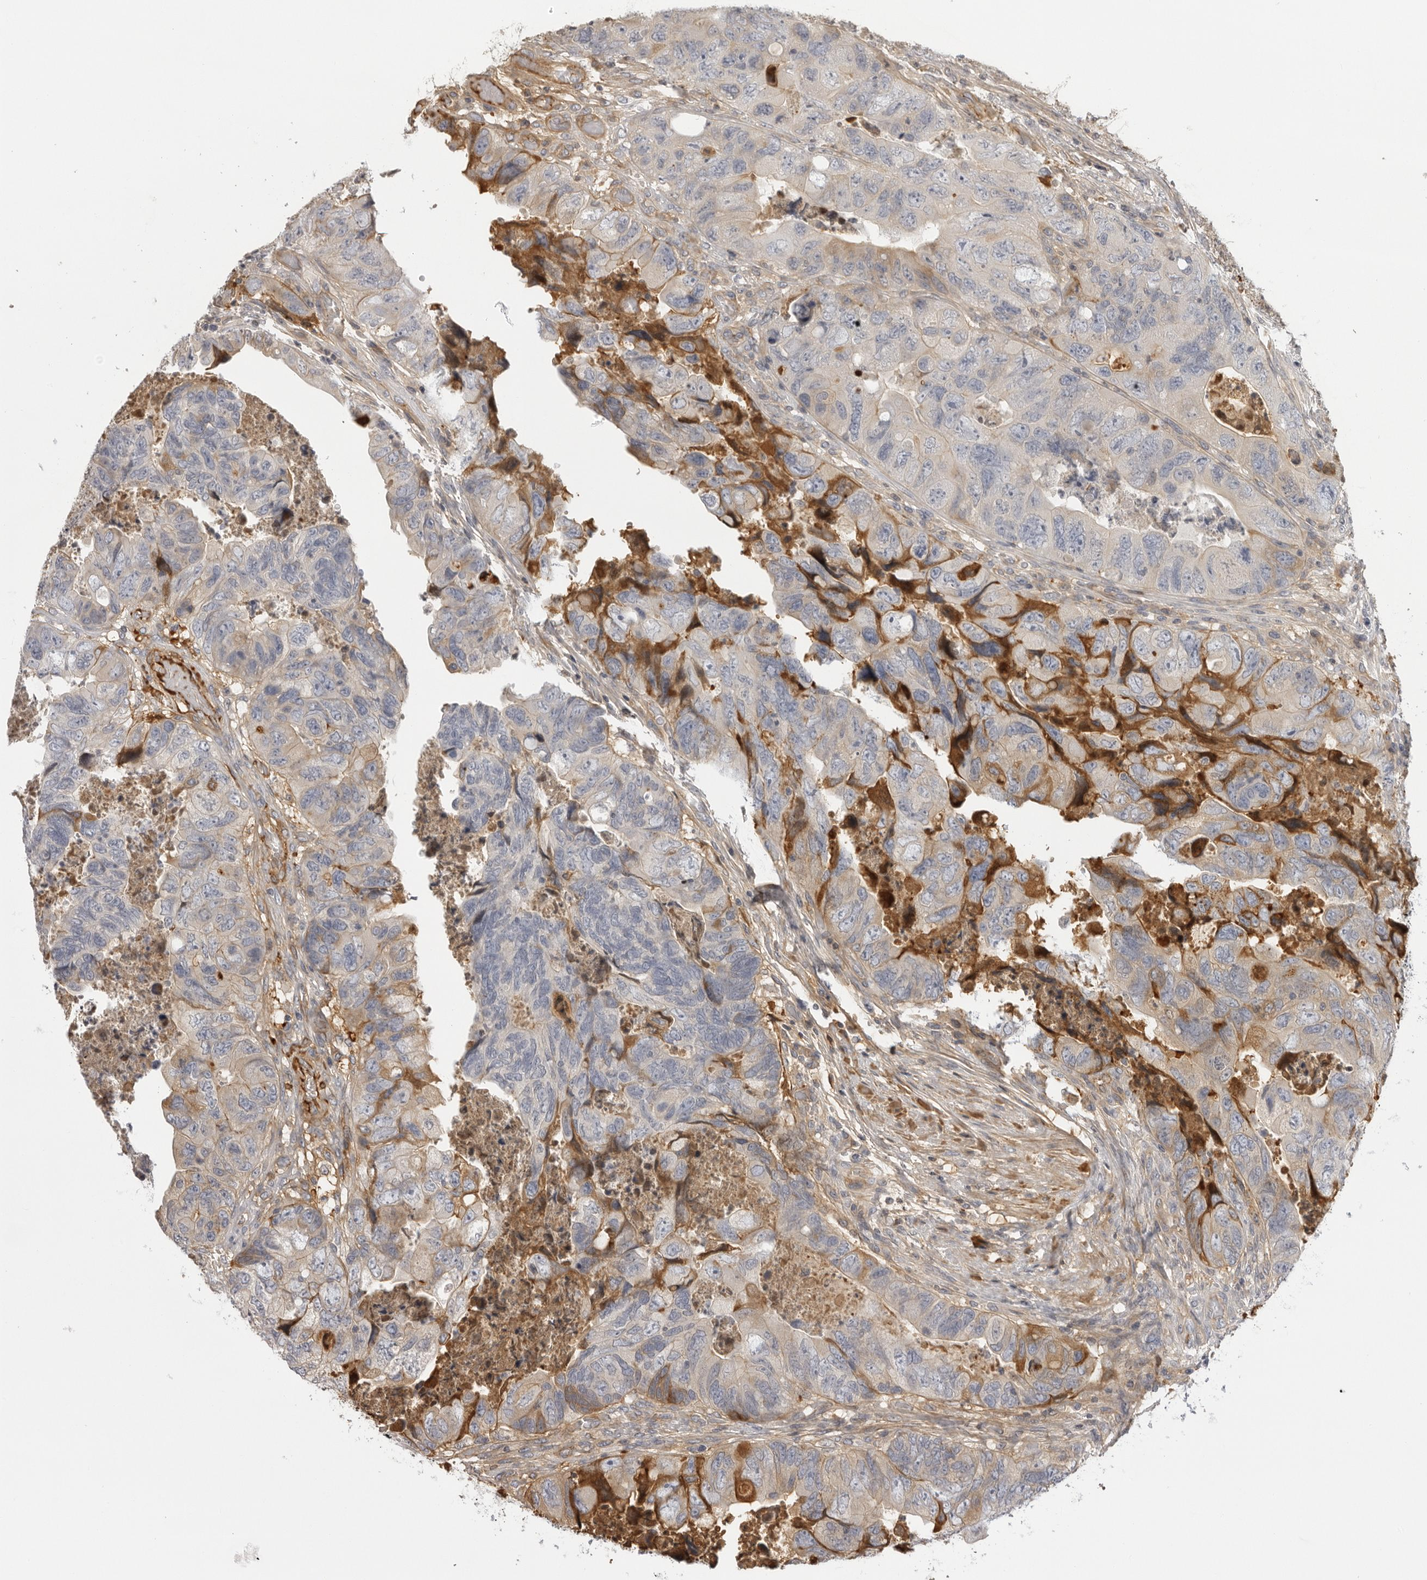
{"staining": {"intensity": "moderate", "quantity": "<25%", "location": "cytoplasmic/membranous"}, "tissue": "colorectal cancer", "cell_type": "Tumor cells", "image_type": "cancer", "snomed": [{"axis": "morphology", "description": "Adenocarcinoma, NOS"}, {"axis": "topography", "description": "Rectum"}], "caption": "Tumor cells display low levels of moderate cytoplasmic/membranous positivity in about <25% of cells in colorectal cancer (adenocarcinoma). (DAB (3,3'-diaminobenzidine) = brown stain, brightfield microscopy at high magnification).", "gene": "PLEKHF2", "patient": {"sex": "male", "age": 63}}